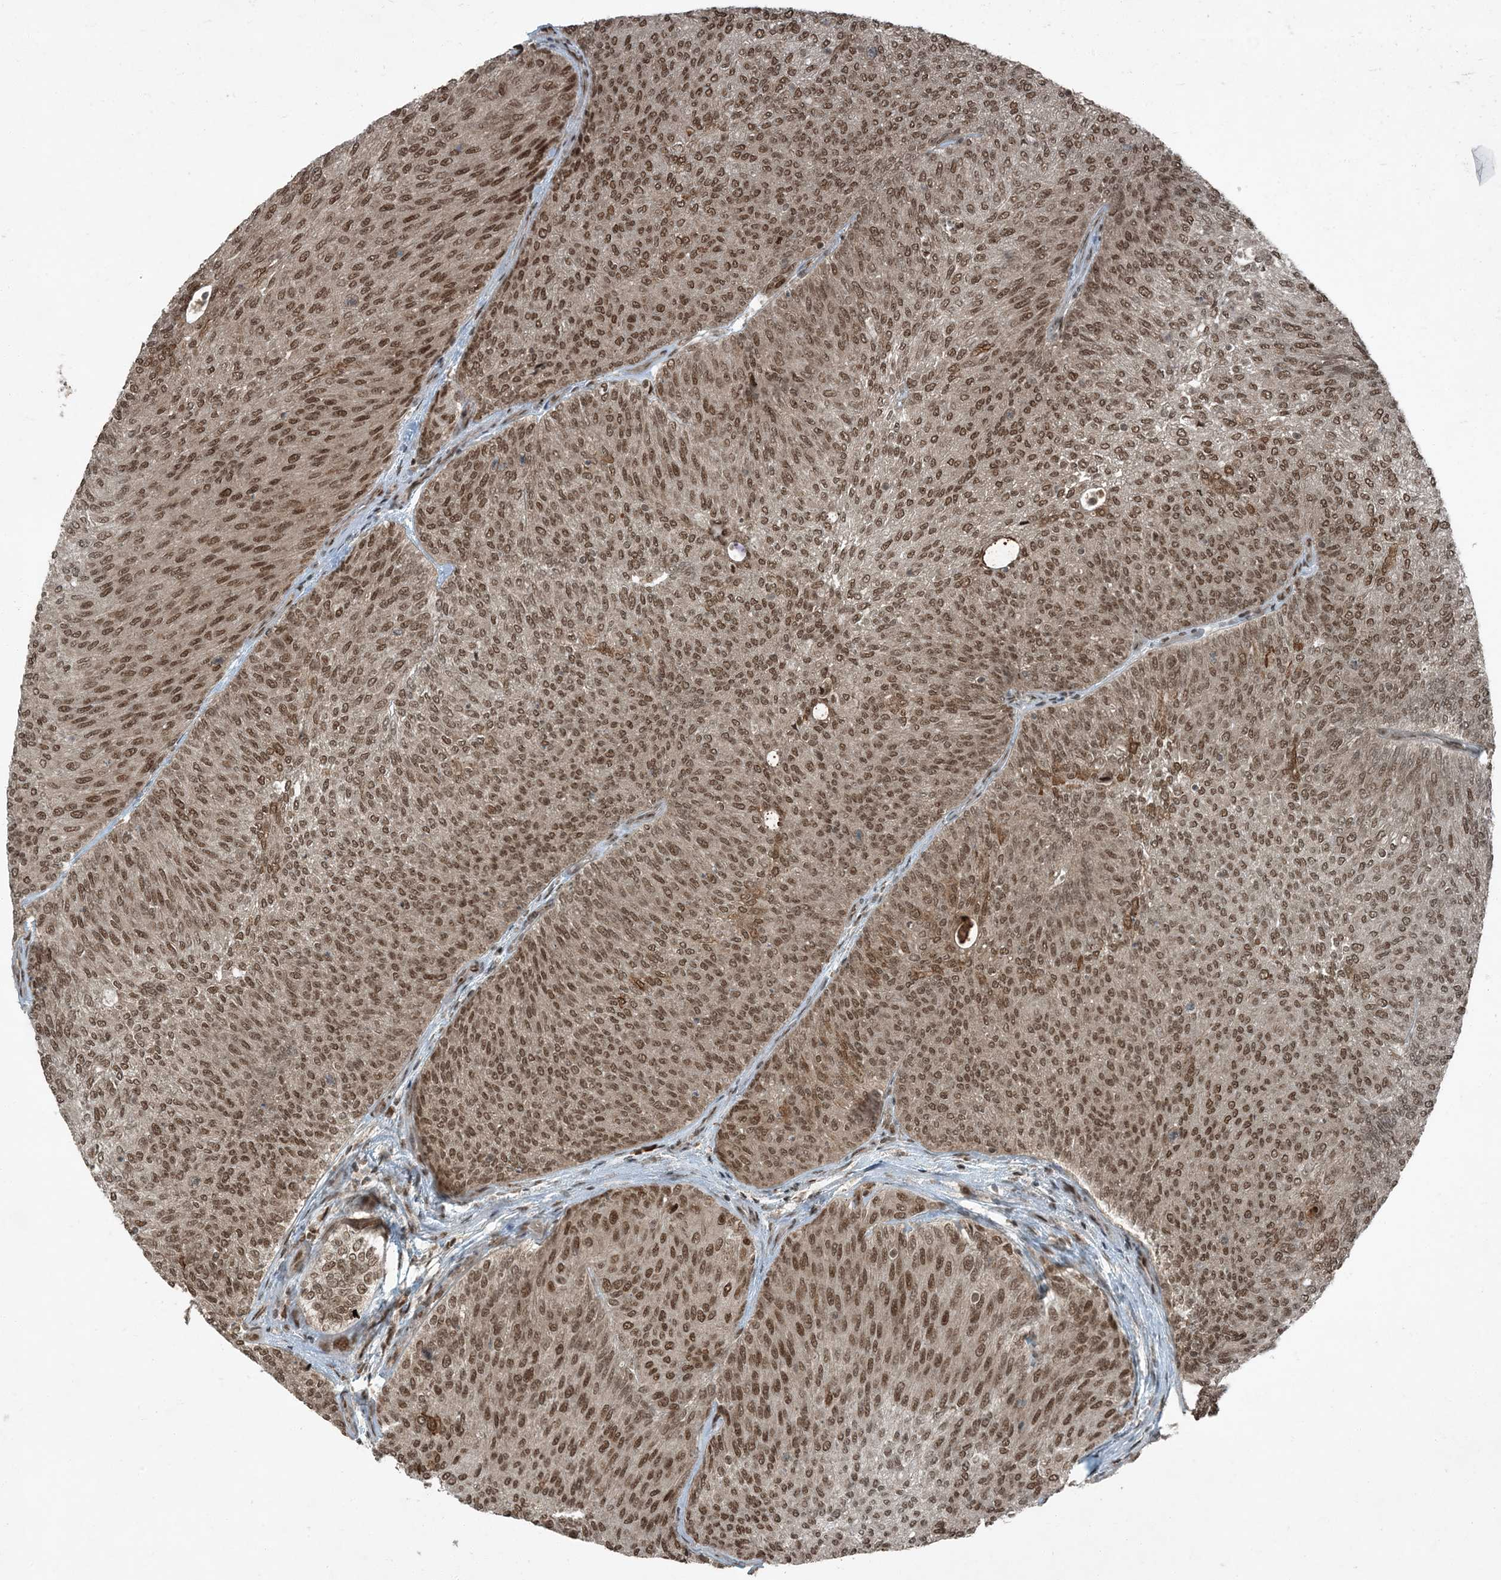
{"staining": {"intensity": "moderate", "quantity": ">75%", "location": "nuclear"}, "tissue": "urothelial cancer", "cell_type": "Tumor cells", "image_type": "cancer", "snomed": [{"axis": "morphology", "description": "Urothelial carcinoma, Low grade"}, {"axis": "topography", "description": "Urinary bladder"}], "caption": "Immunohistochemical staining of urothelial cancer demonstrates moderate nuclear protein staining in approximately >75% of tumor cells.", "gene": "TRAPPC12", "patient": {"sex": "female", "age": 79}}